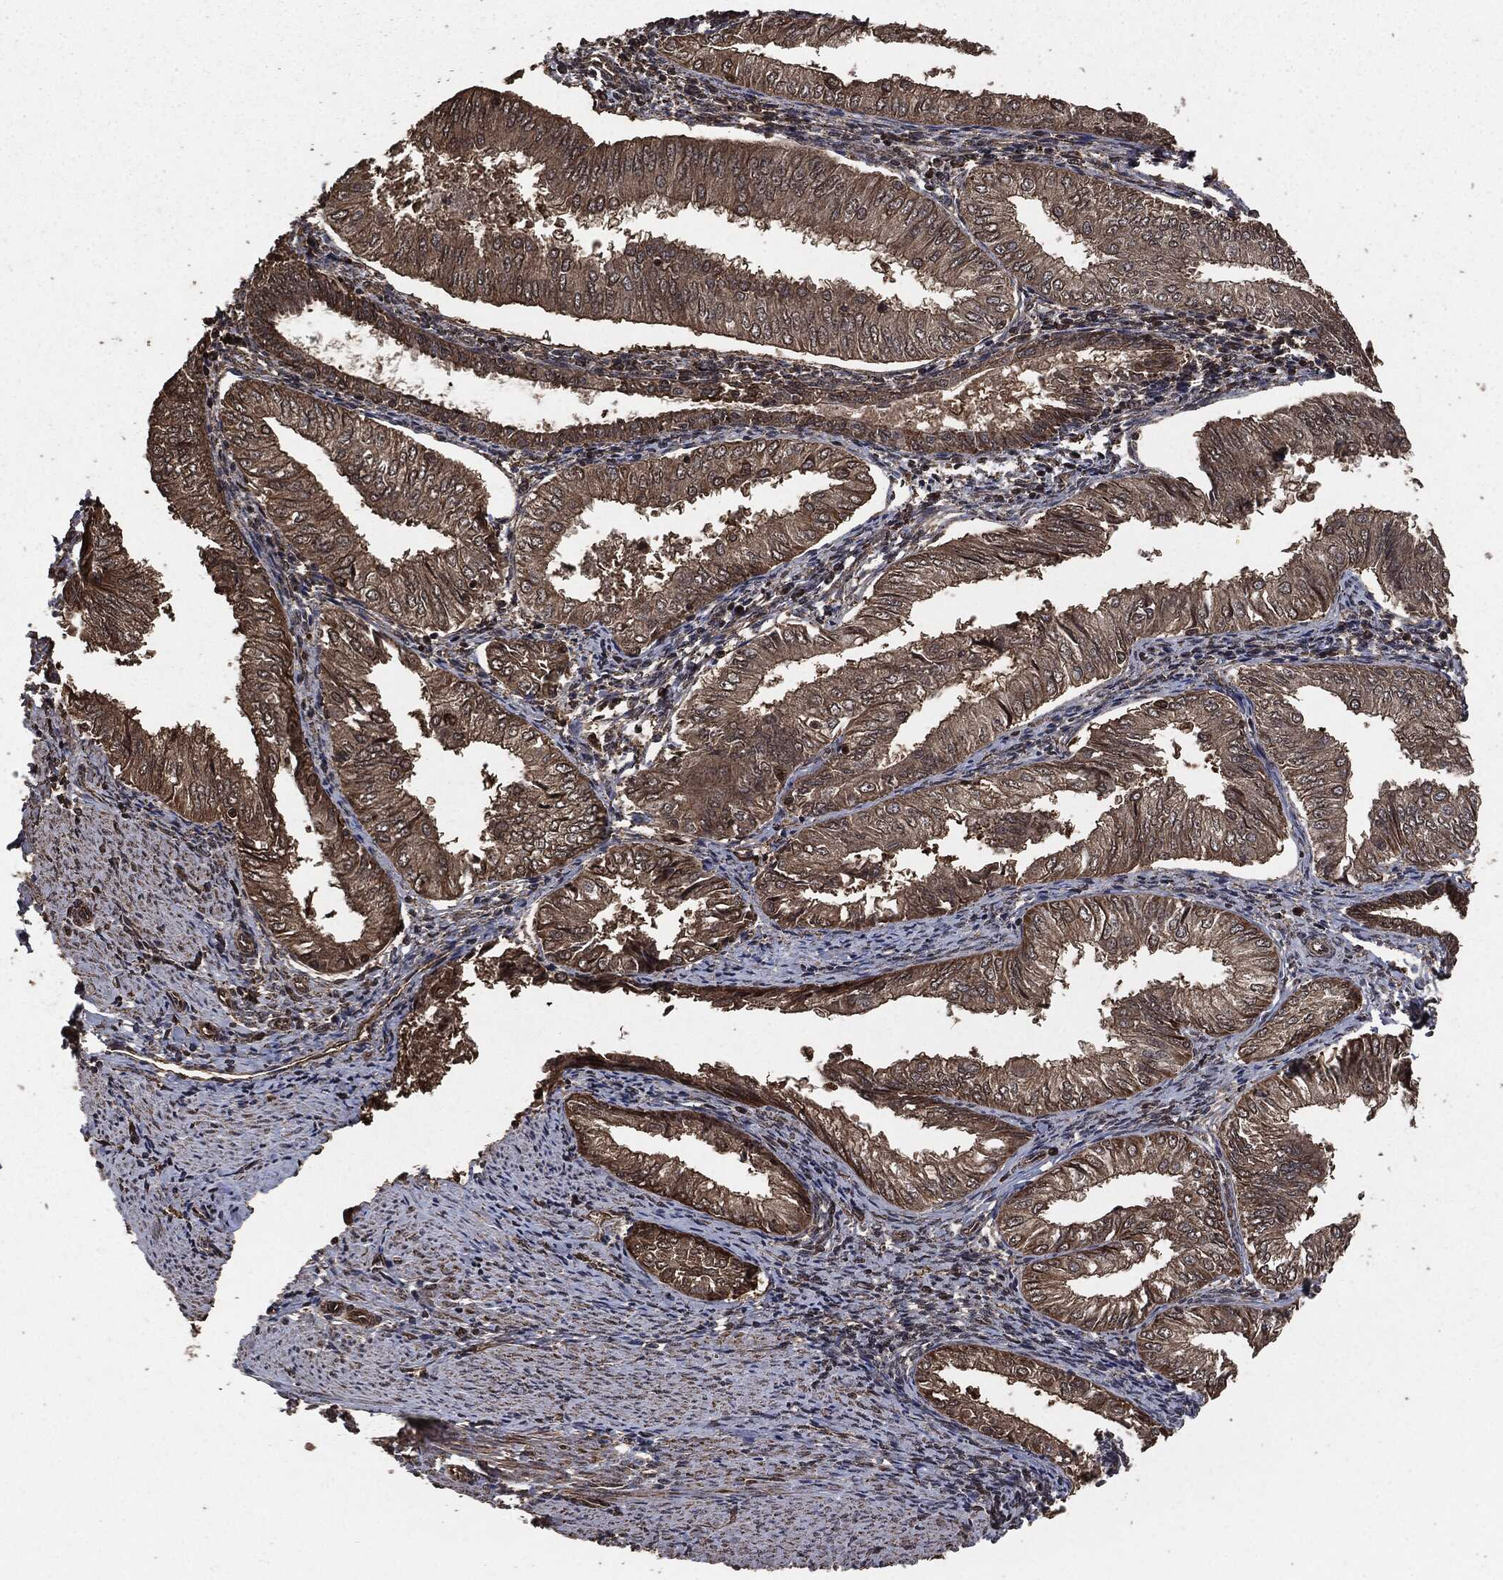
{"staining": {"intensity": "moderate", "quantity": "25%-75%", "location": "cytoplasmic/membranous"}, "tissue": "endometrial cancer", "cell_type": "Tumor cells", "image_type": "cancer", "snomed": [{"axis": "morphology", "description": "Adenocarcinoma, NOS"}, {"axis": "topography", "description": "Endometrium"}], "caption": "Adenocarcinoma (endometrial) stained with DAB (3,3'-diaminobenzidine) IHC reveals medium levels of moderate cytoplasmic/membranous staining in approximately 25%-75% of tumor cells.", "gene": "EGFR", "patient": {"sex": "female", "age": 53}}